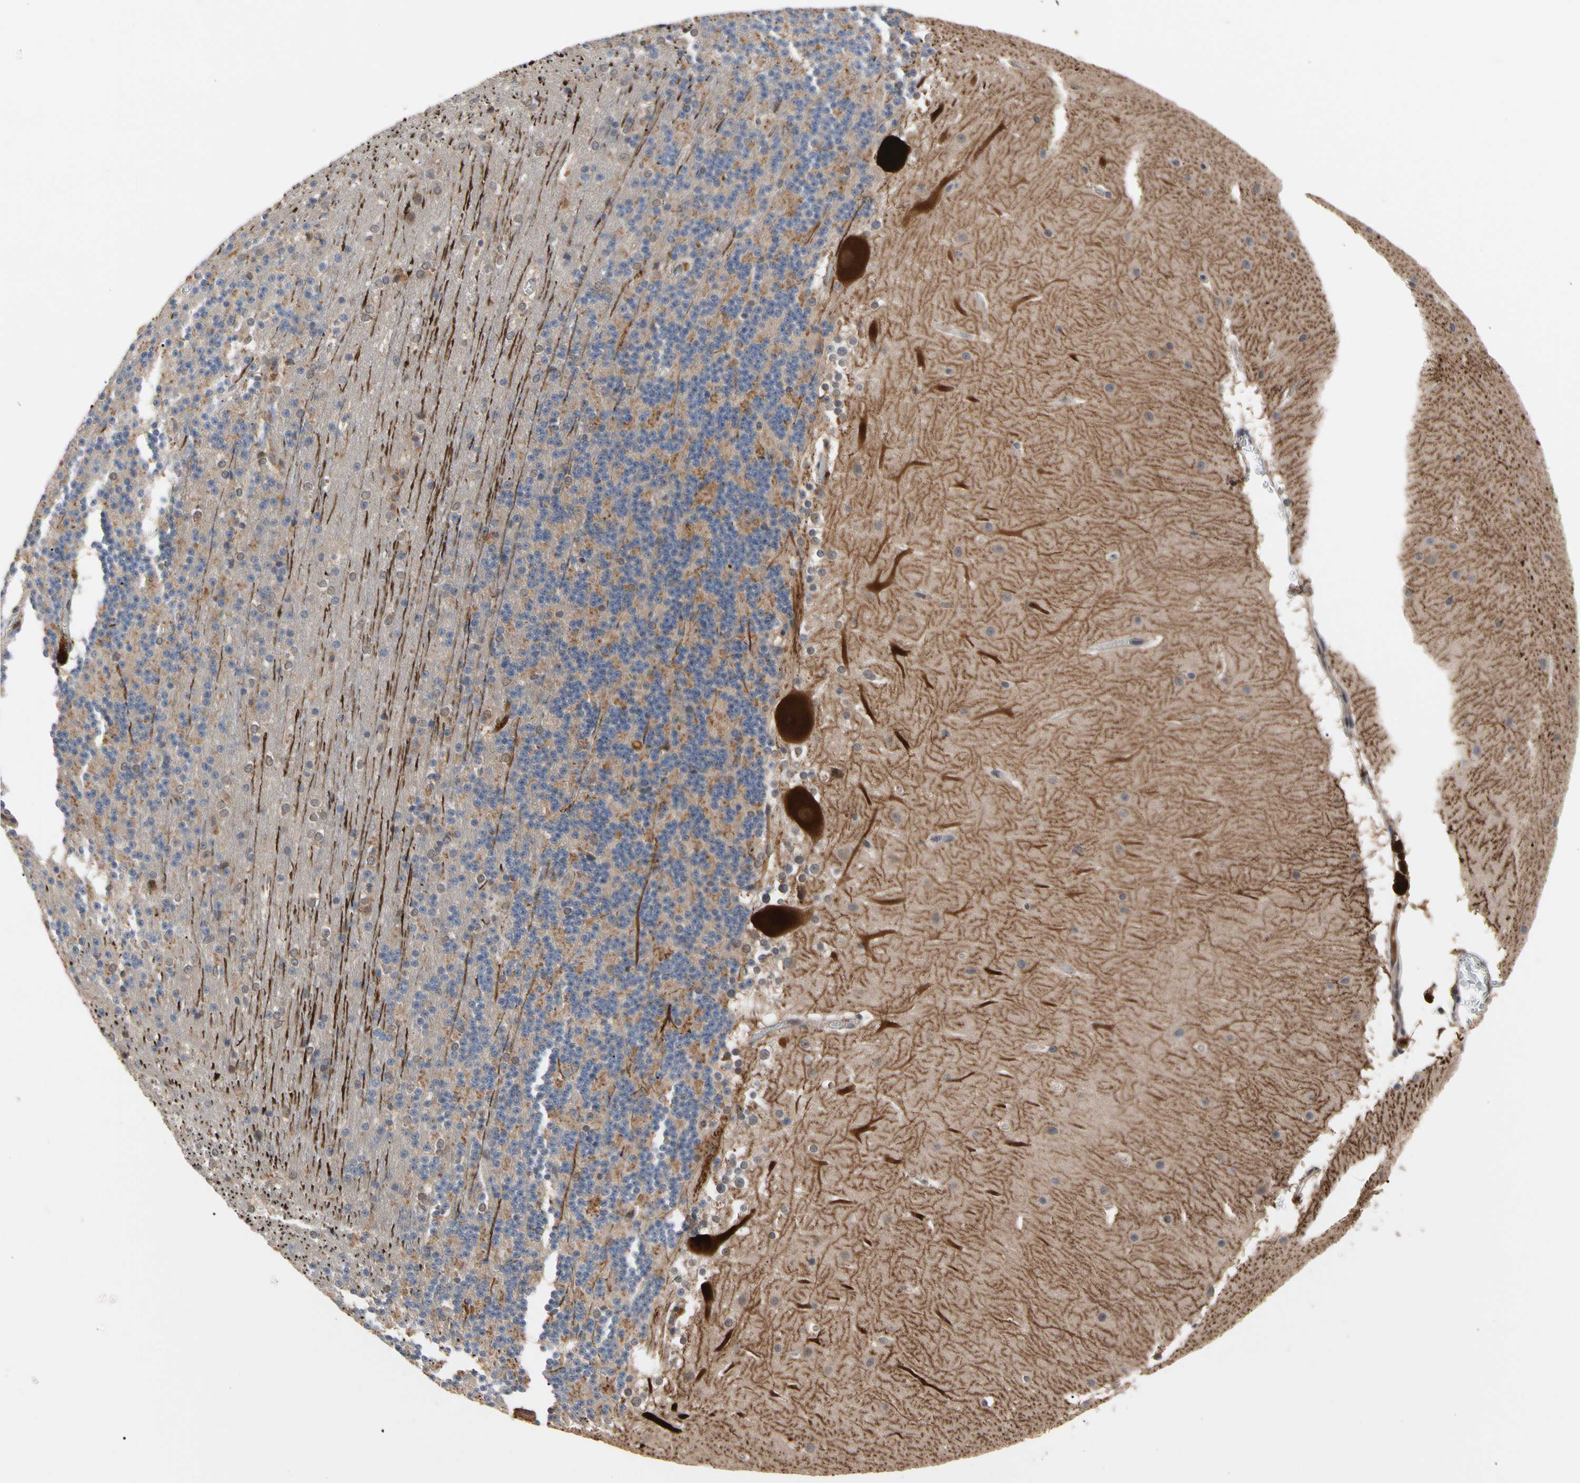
{"staining": {"intensity": "negative", "quantity": "none", "location": "none"}, "tissue": "cerebellum", "cell_type": "Cells in granular layer", "image_type": "normal", "snomed": [{"axis": "morphology", "description": "Normal tissue, NOS"}, {"axis": "topography", "description": "Cerebellum"}], "caption": "Immunohistochemical staining of benign cerebellum displays no significant staining in cells in granular layer.", "gene": "CYTIP", "patient": {"sex": "female", "age": 19}}